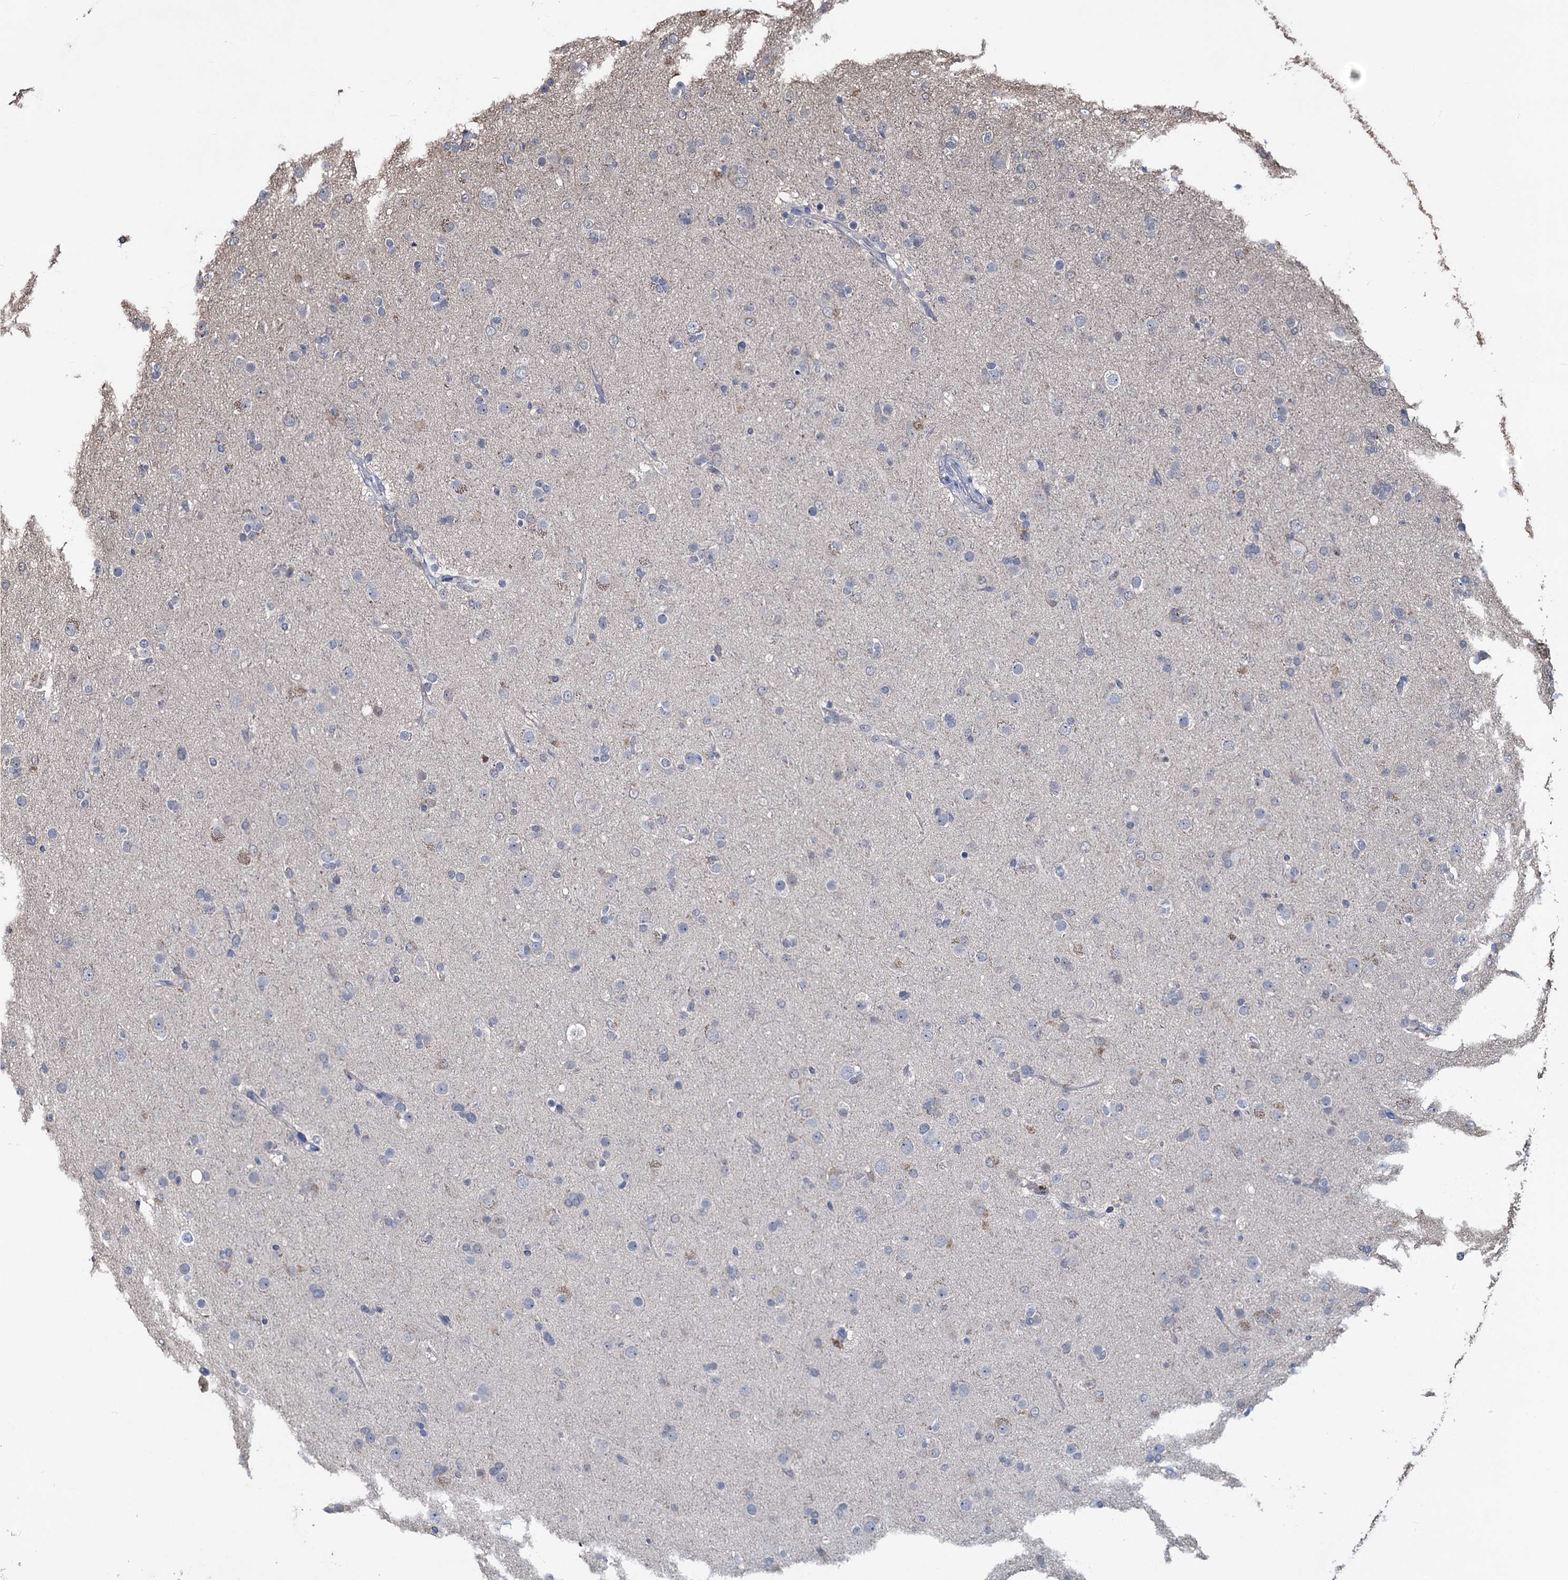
{"staining": {"intensity": "negative", "quantity": "none", "location": "none"}, "tissue": "glioma", "cell_type": "Tumor cells", "image_type": "cancer", "snomed": [{"axis": "morphology", "description": "Glioma, malignant, Low grade"}, {"axis": "topography", "description": "Brain"}], "caption": "Immunohistochemistry (IHC) image of neoplastic tissue: malignant glioma (low-grade) stained with DAB reveals no significant protein staining in tumor cells.", "gene": "RTKN2", "patient": {"sex": "male", "age": 65}}